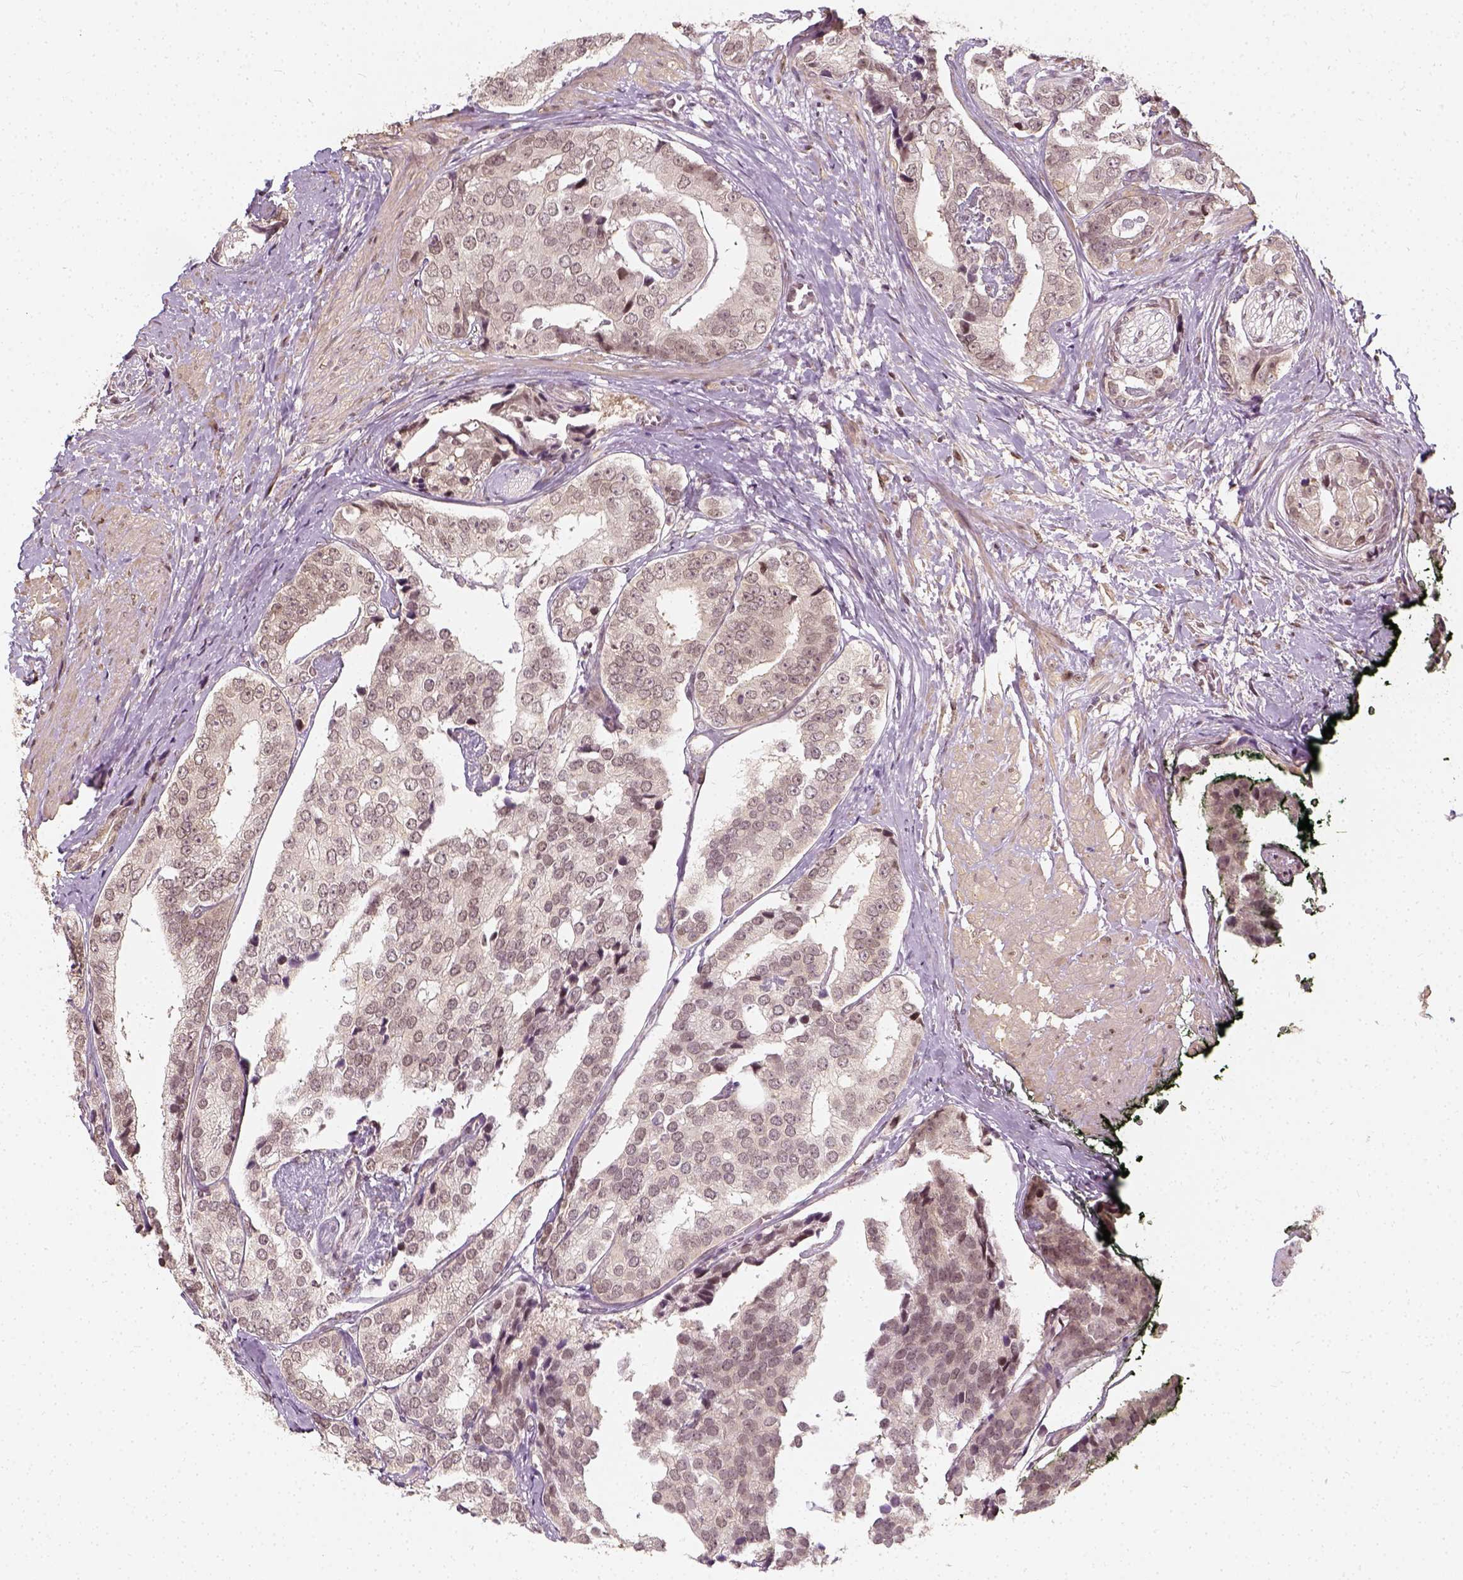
{"staining": {"intensity": "weak", "quantity": "<25%", "location": "nuclear"}, "tissue": "prostate cancer", "cell_type": "Tumor cells", "image_type": "cancer", "snomed": [{"axis": "morphology", "description": "Adenocarcinoma, High grade"}, {"axis": "topography", "description": "Prostate"}], "caption": "Immunohistochemical staining of human prostate adenocarcinoma (high-grade) exhibits no significant expression in tumor cells. (DAB immunohistochemistry with hematoxylin counter stain).", "gene": "ZMAT3", "patient": {"sex": "male", "age": 71}}